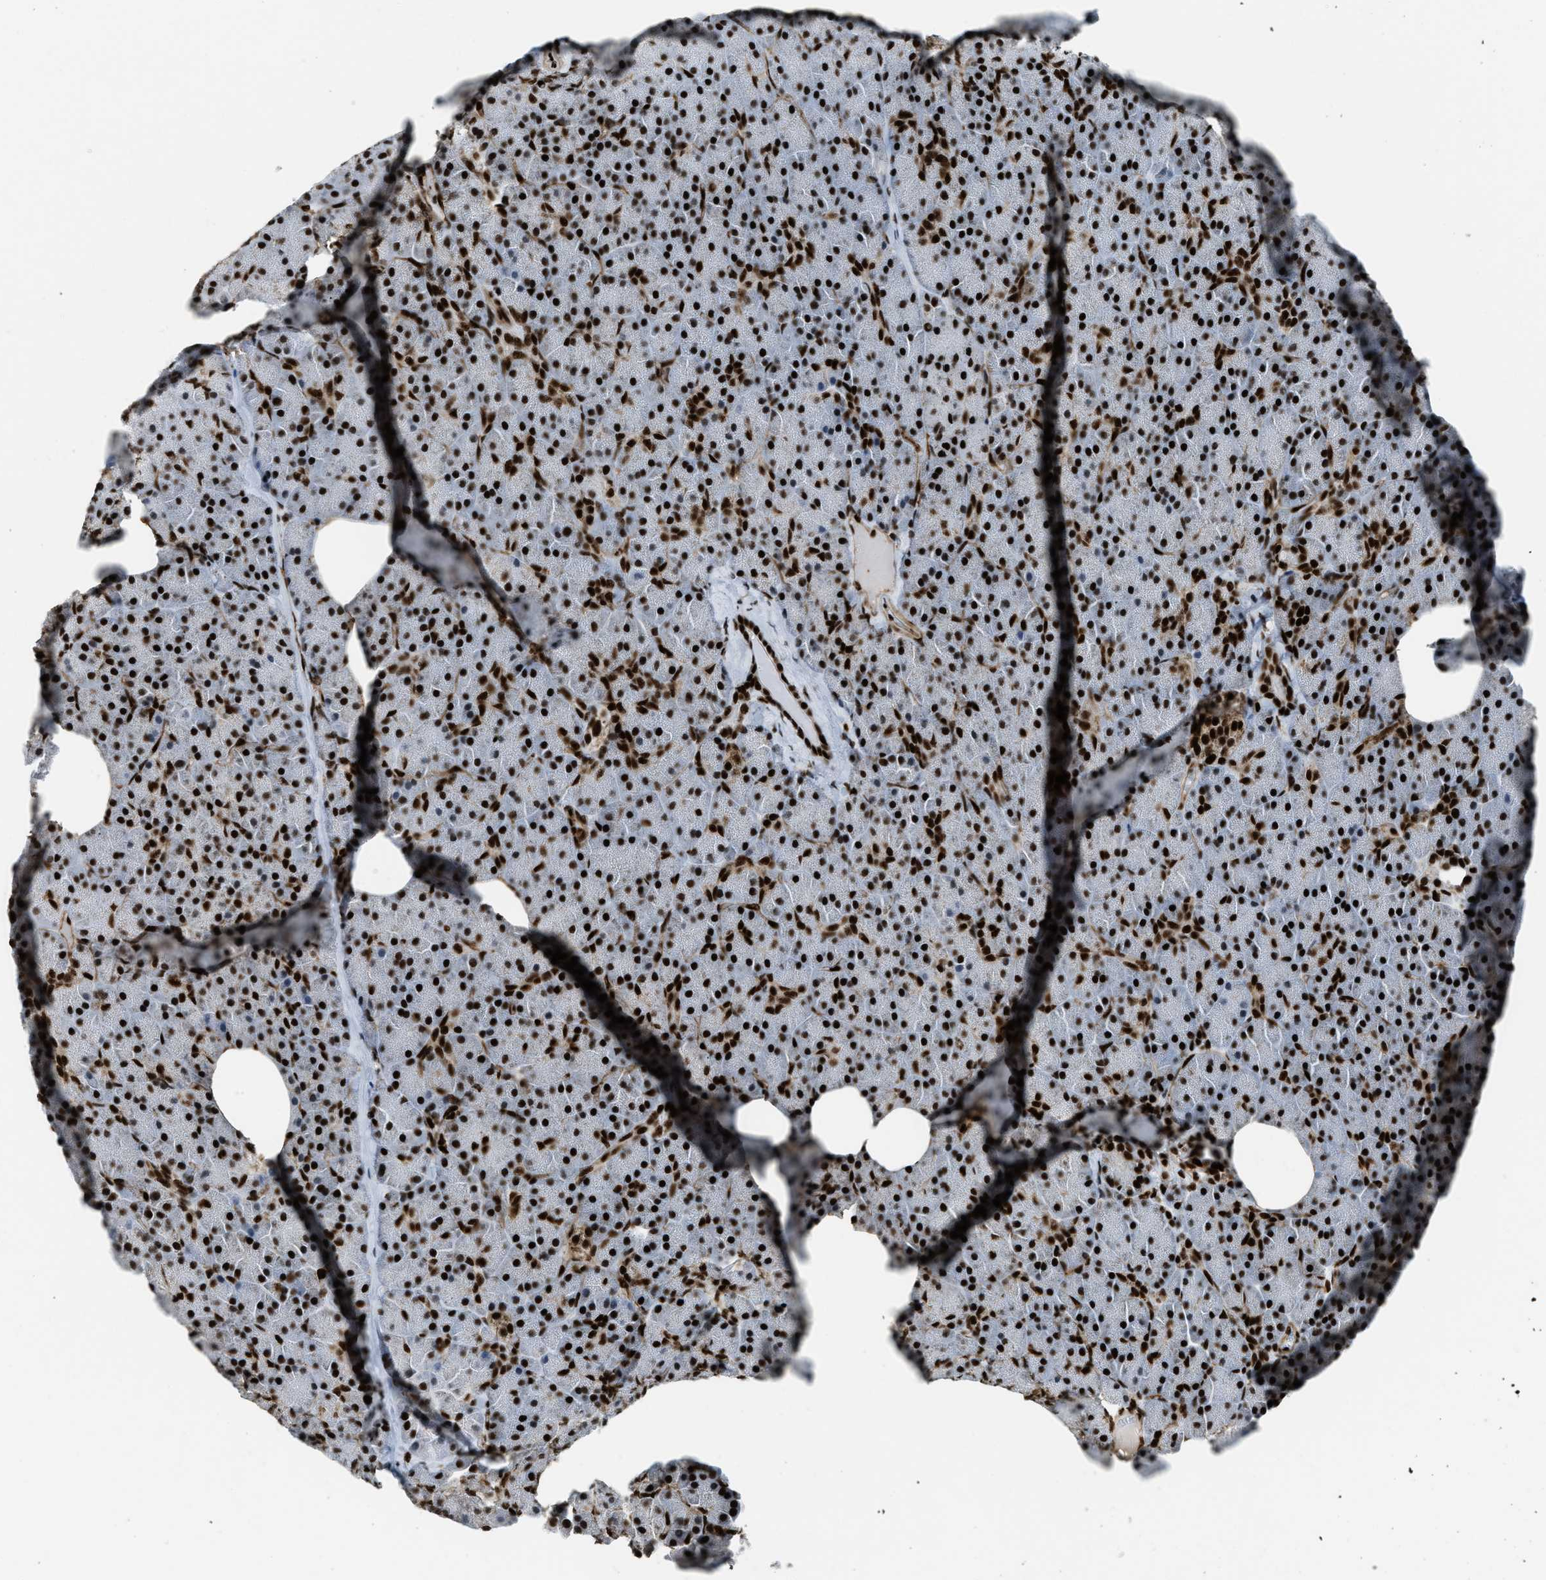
{"staining": {"intensity": "strong", "quantity": ">75%", "location": "nuclear"}, "tissue": "pancreas", "cell_type": "Exocrine glandular cells", "image_type": "normal", "snomed": [{"axis": "morphology", "description": "Normal tissue, NOS"}, {"axis": "topography", "description": "Pancreas"}], "caption": "Immunohistochemical staining of benign pancreas exhibits high levels of strong nuclear staining in about >75% of exocrine glandular cells.", "gene": "GABPB1", "patient": {"sex": "female", "age": 35}}